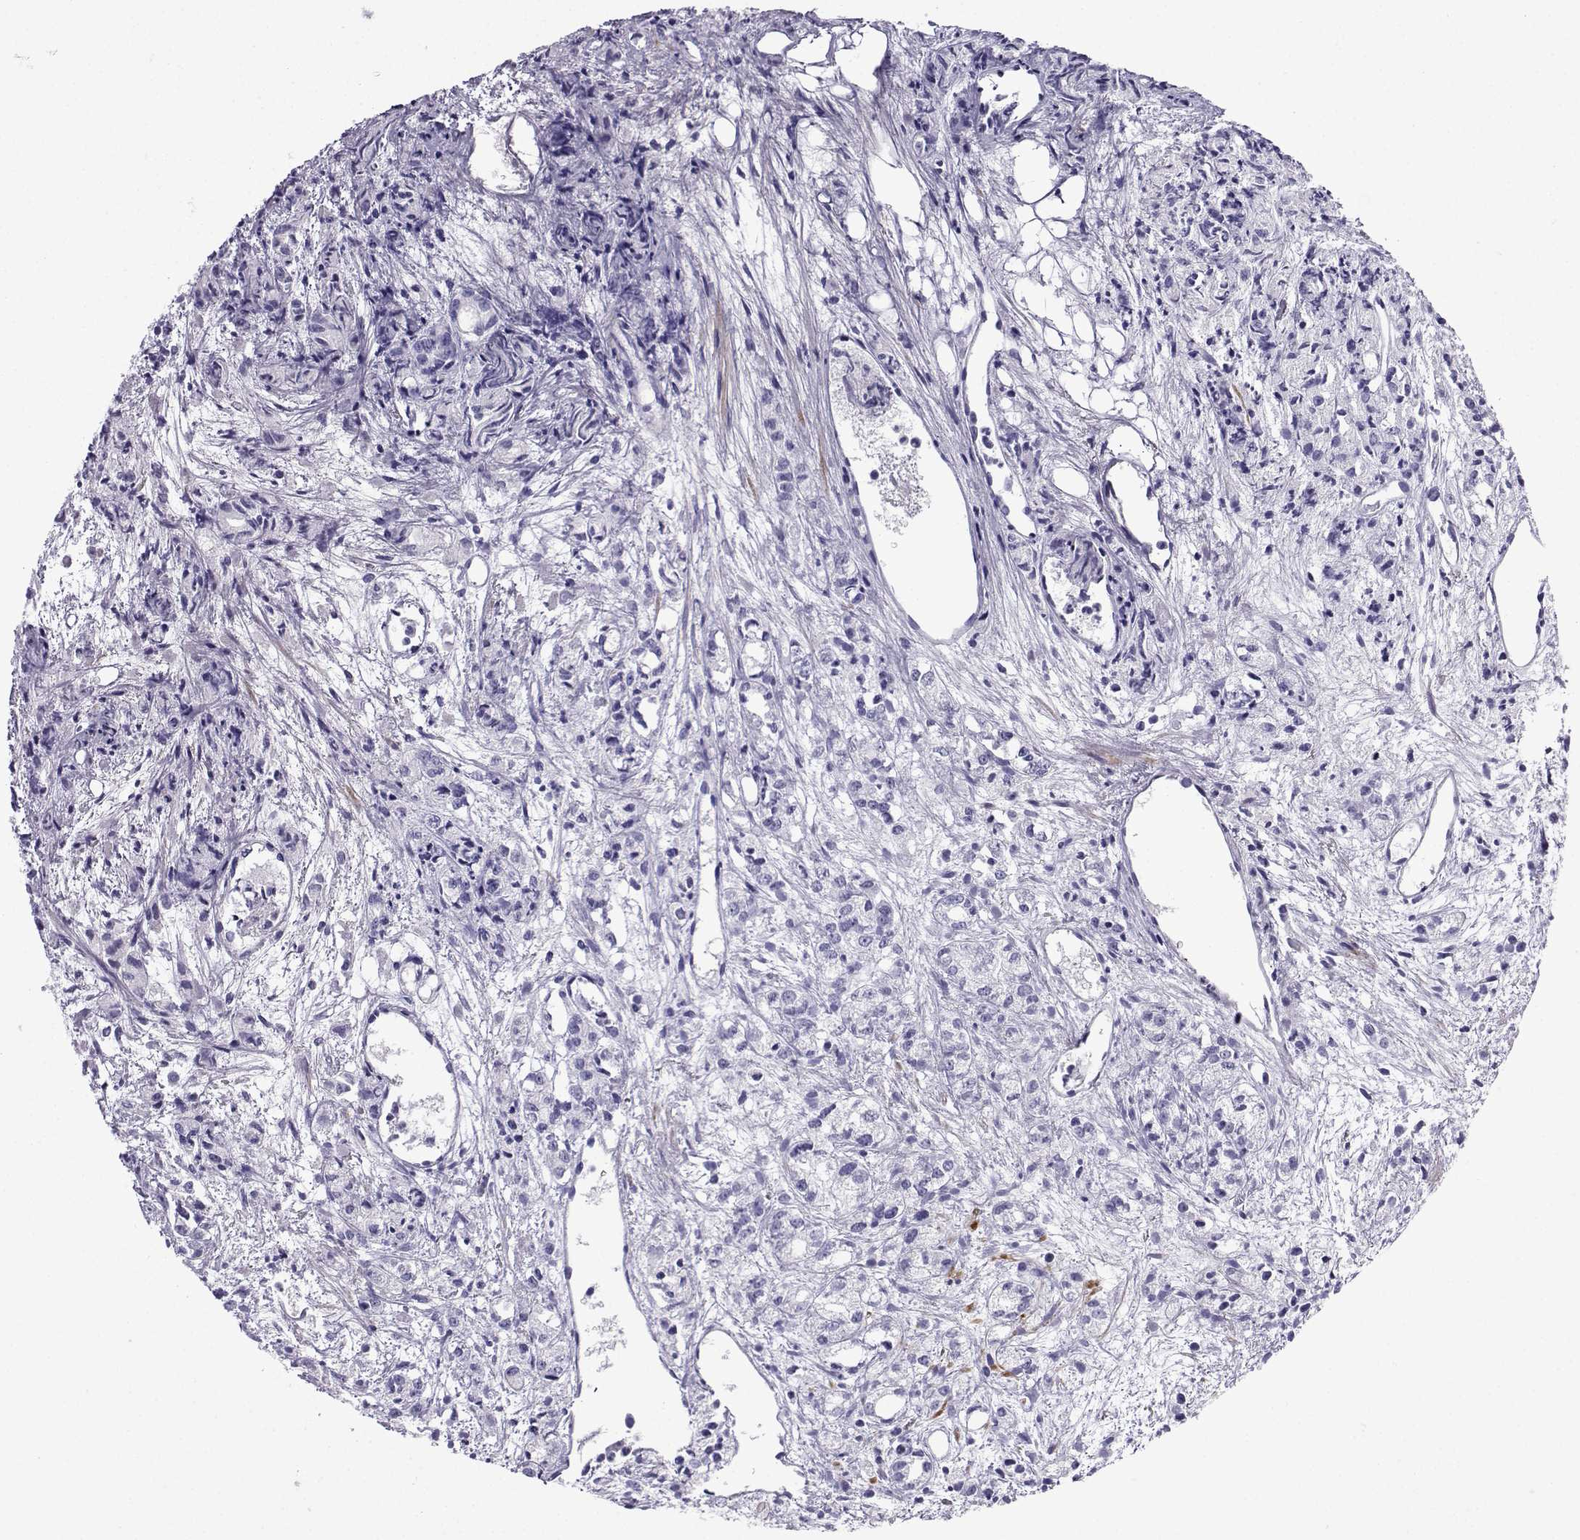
{"staining": {"intensity": "negative", "quantity": "none", "location": "none"}, "tissue": "prostate cancer", "cell_type": "Tumor cells", "image_type": "cancer", "snomed": [{"axis": "morphology", "description": "Adenocarcinoma, Medium grade"}, {"axis": "topography", "description": "Prostate"}], "caption": "This is an IHC micrograph of human prostate cancer (medium-grade adenocarcinoma). There is no expression in tumor cells.", "gene": "KCNF1", "patient": {"sex": "male", "age": 74}}